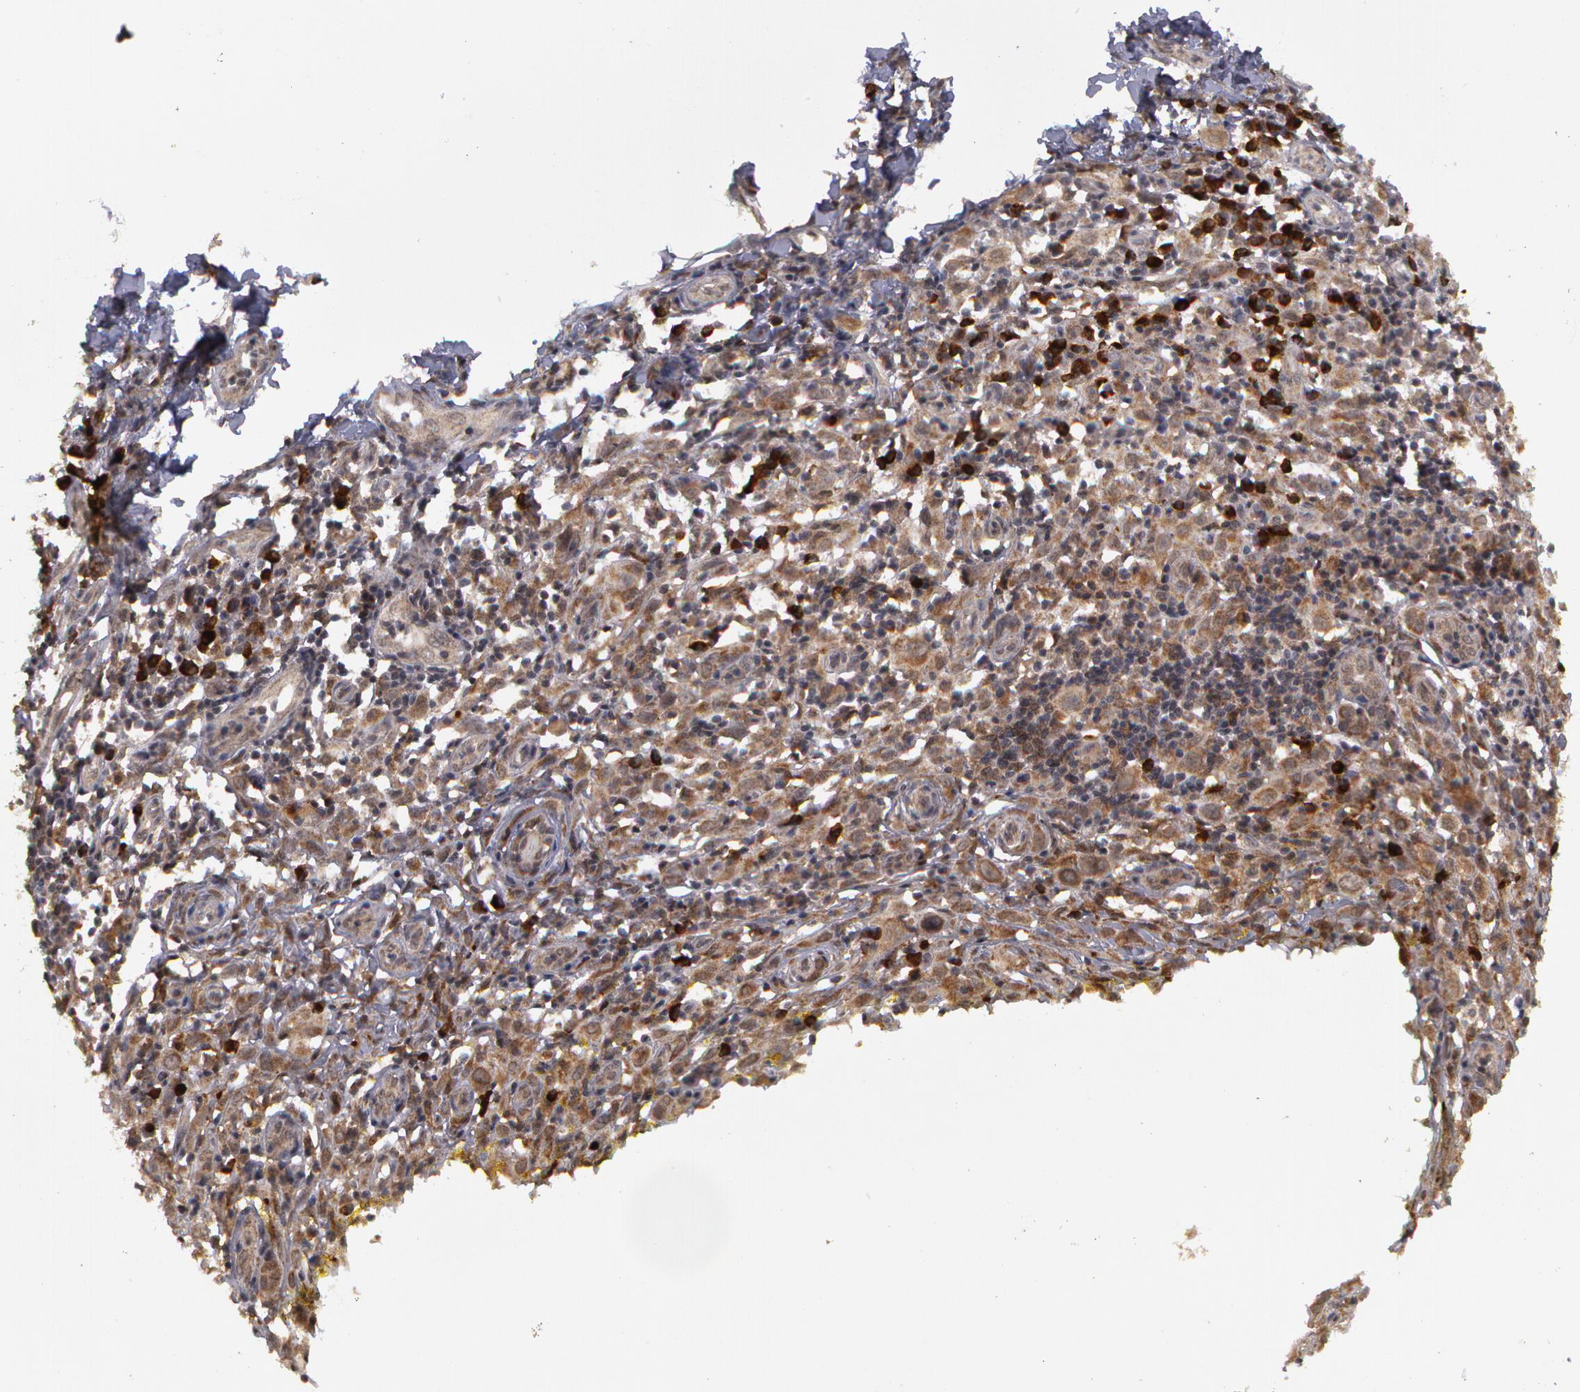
{"staining": {"intensity": "strong", "quantity": ">75%", "location": "cytoplasmic/membranous"}, "tissue": "melanoma", "cell_type": "Tumor cells", "image_type": "cancer", "snomed": [{"axis": "morphology", "description": "Malignant melanoma, NOS"}, {"axis": "topography", "description": "Skin"}], "caption": "Tumor cells reveal strong cytoplasmic/membranous staining in approximately >75% of cells in melanoma.", "gene": "GLIS1", "patient": {"sex": "female", "age": 52}}